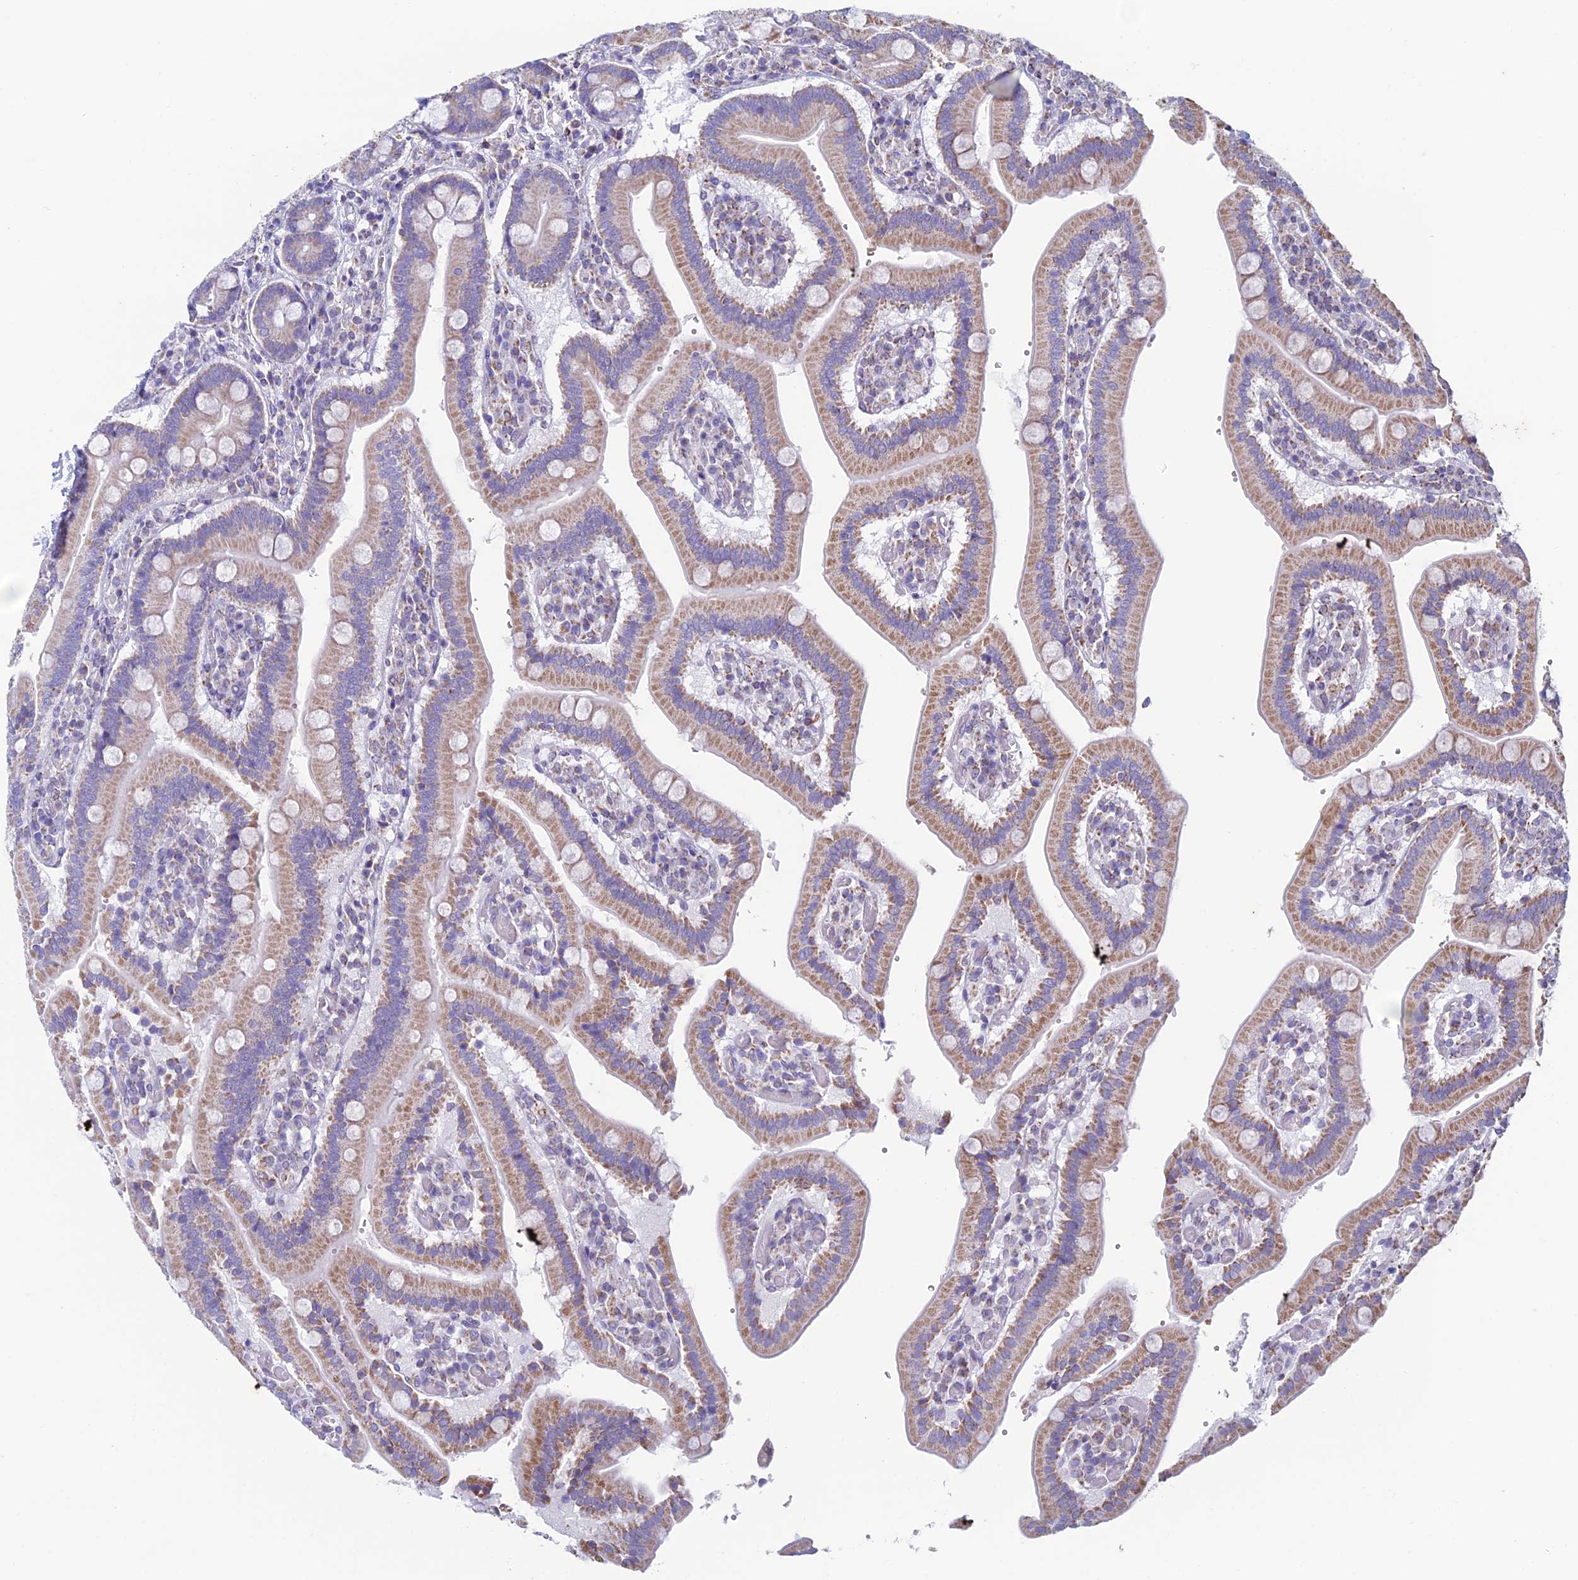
{"staining": {"intensity": "moderate", "quantity": "25%-75%", "location": "cytoplasmic/membranous"}, "tissue": "duodenum", "cell_type": "Glandular cells", "image_type": "normal", "snomed": [{"axis": "morphology", "description": "Normal tissue, NOS"}, {"axis": "topography", "description": "Duodenum"}], "caption": "Protein staining of unremarkable duodenum reveals moderate cytoplasmic/membranous positivity in about 25%-75% of glandular cells.", "gene": "ZNG1A", "patient": {"sex": "female", "age": 62}}